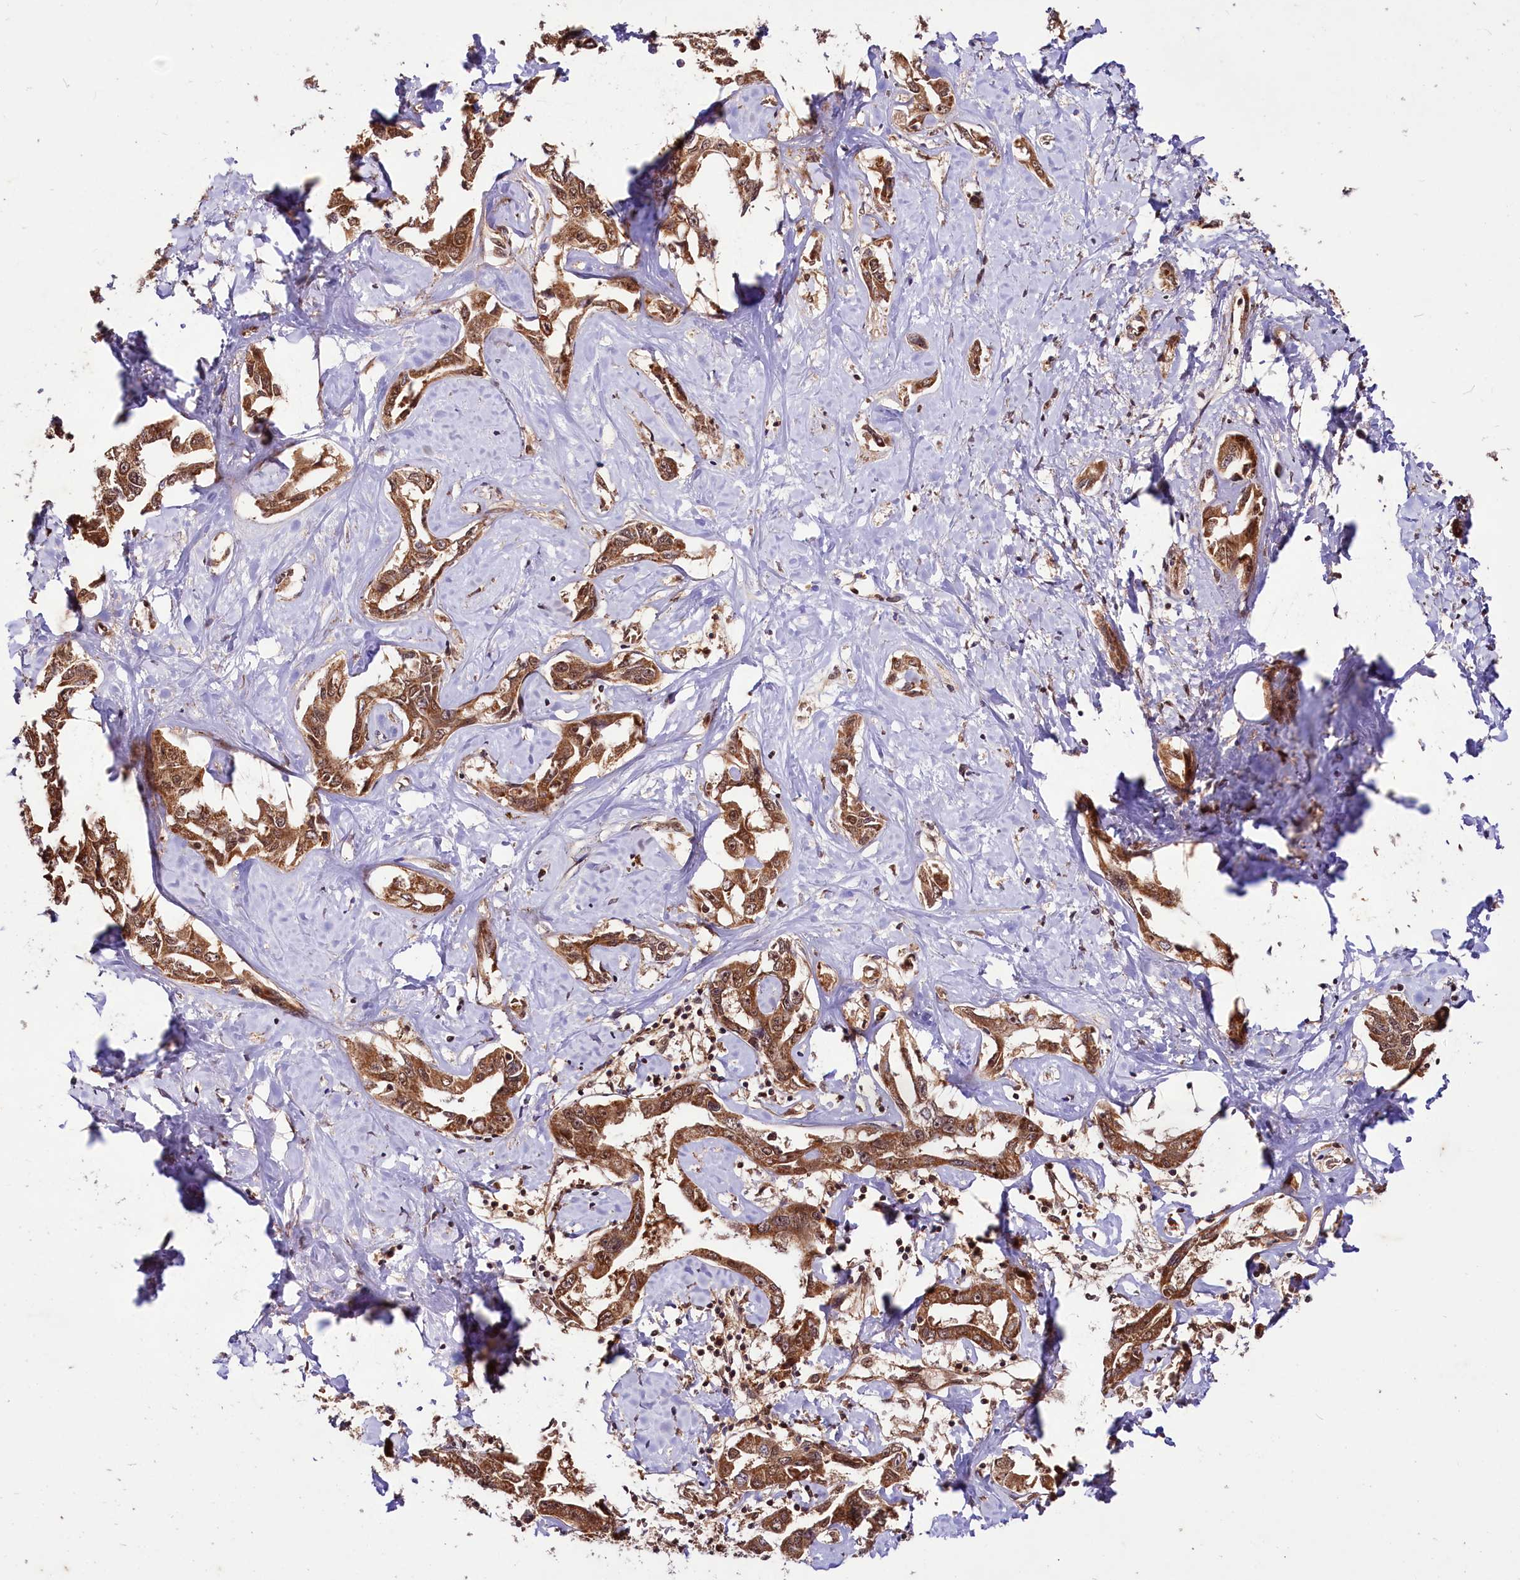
{"staining": {"intensity": "strong", "quantity": ">75%", "location": "cytoplasmic/membranous,nuclear"}, "tissue": "liver cancer", "cell_type": "Tumor cells", "image_type": "cancer", "snomed": [{"axis": "morphology", "description": "Cholangiocarcinoma"}, {"axis": "topography", "description": "Liver"}], "caption": "Strong cytoplasmic/membranous and nuclear expression is appreciated in about >75% of tumor cells in cholangiocarcinoma (liver). (DAB = brown stain, brightfield microscopy at high magnification).", "gene": "UBE3A", "patient": {"sex": "male", "age": 59}}